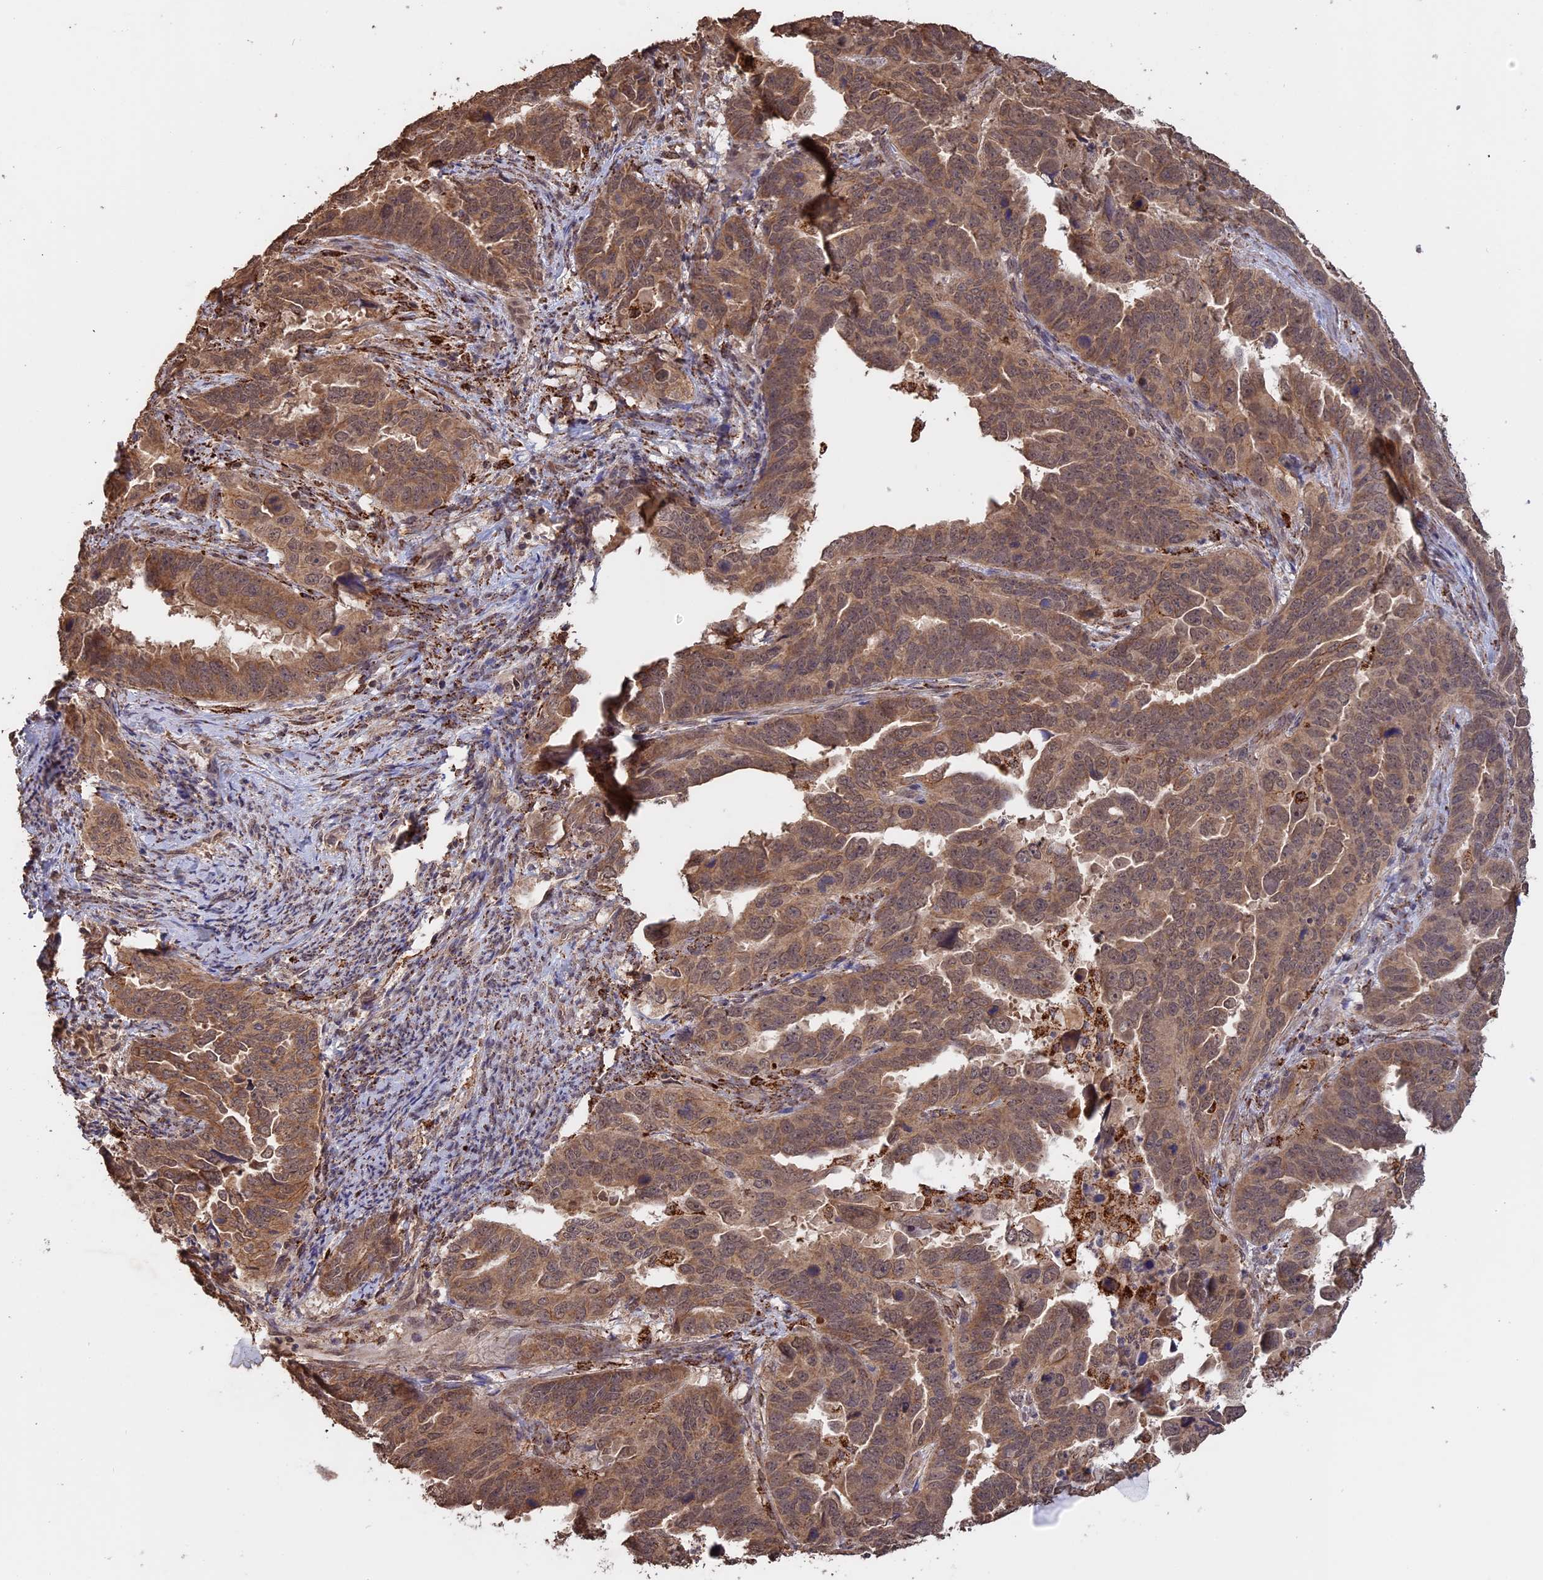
{"staining": {"intensity": "moderate", "quantity": ">75%", "location": "cytoplasmic/membranous,nuclear"}, "tissue": "endometrial cancer", "cell_type": "Tumor cells", "image_type": "cancer", "snomed": [{"axis": "morphology", "description": "Adenocarcinoma, NOS"}, {"axis": "topography", "description": "Endometrium"}], "caption": "IHC of human endometrial cancer exhibits medium levels of moderate cytoplasmic/membranous and nuclear staining in approximately >75% of tumor cells.", "gene": "FAM210B", "patient": {"sex": "female", "age": 65}}